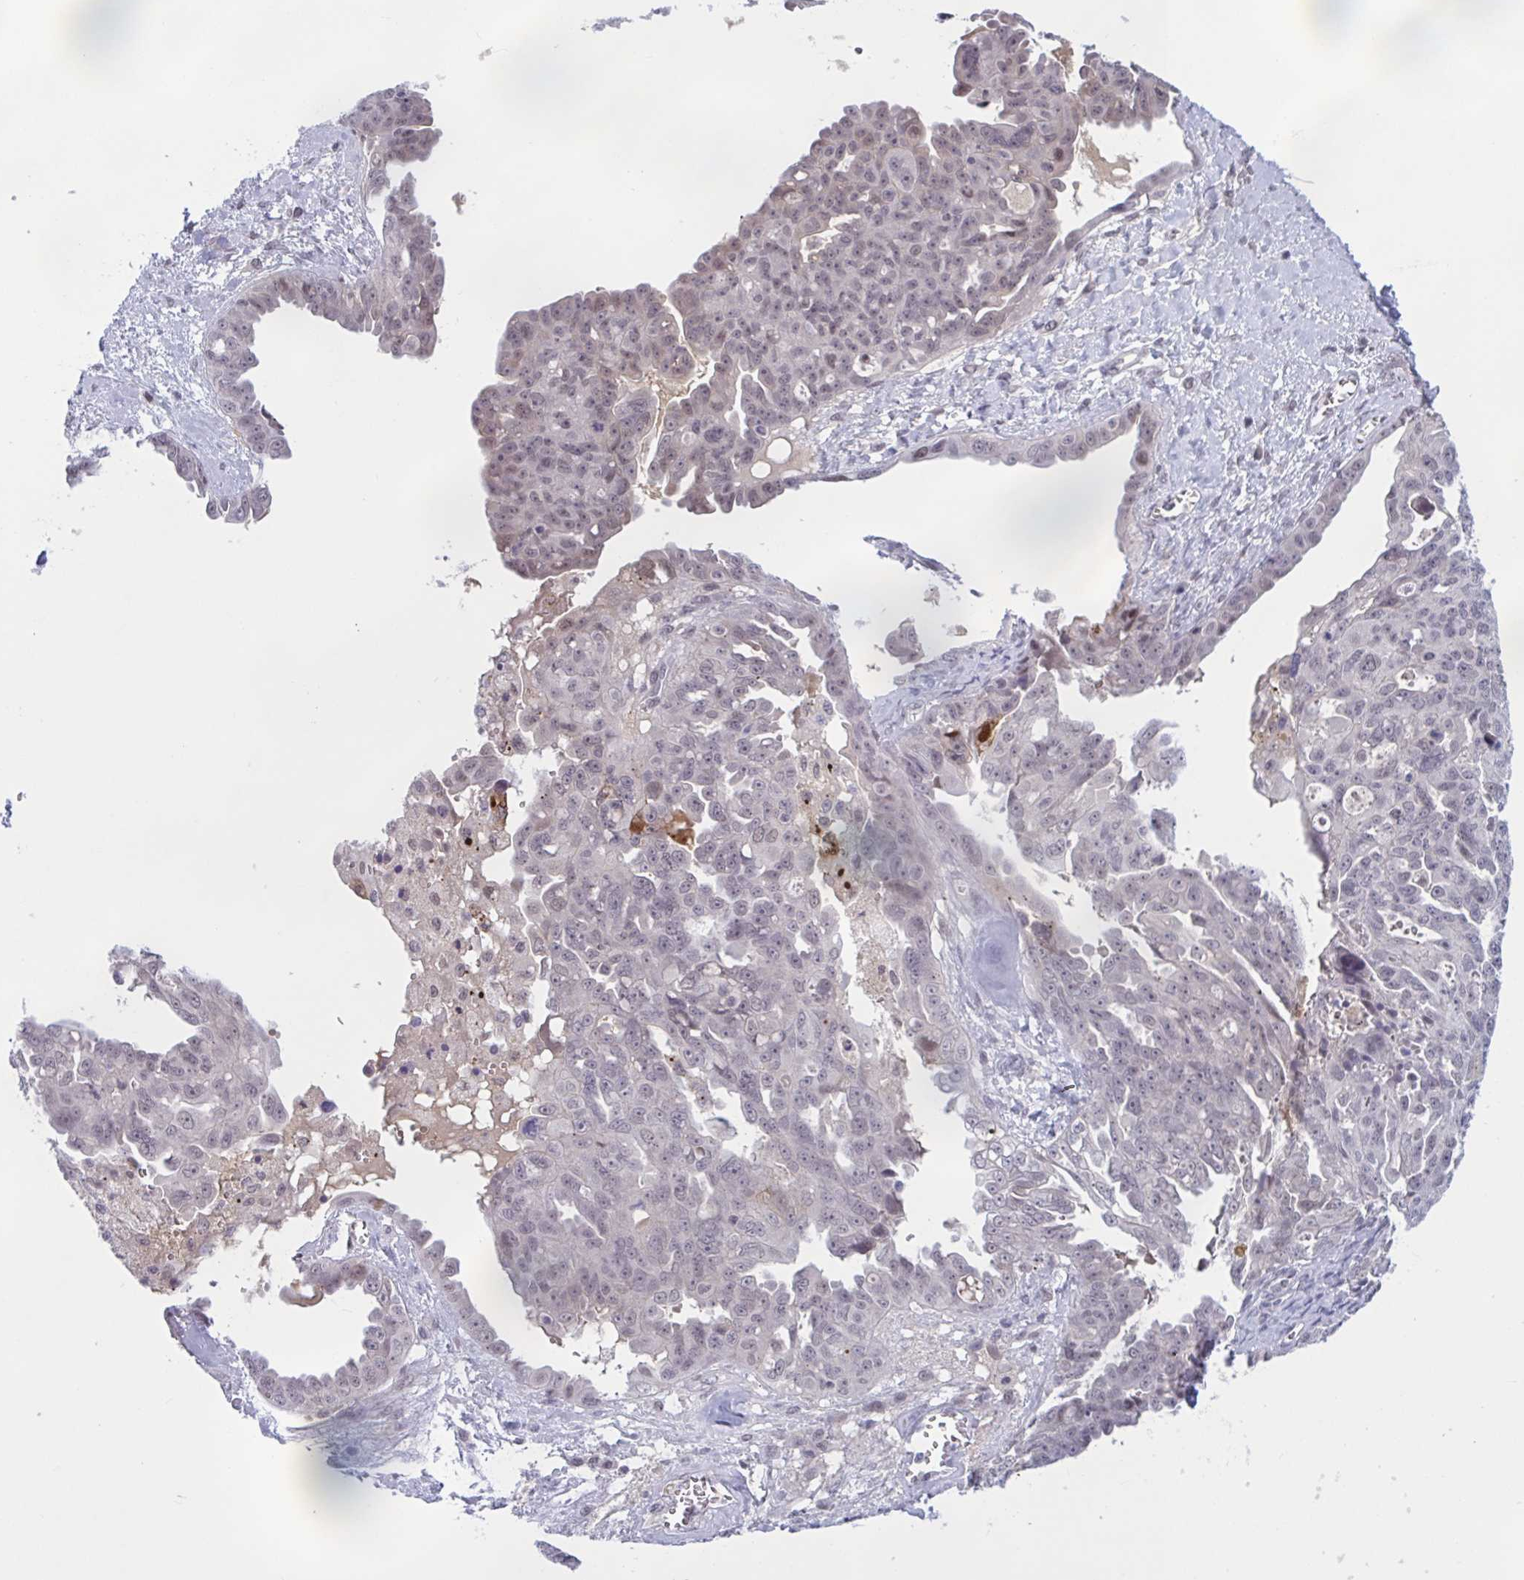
{"staining": {"intensity": "negative", "quantity": "none", "location": "none"}, "tissue": "ovarian cancer", "cell_type": "Tumor cells", "image_type": "cancer", "snomed": [{"axis": "morphology", "description": "Carcinoma, endometroid"}, {"axis": "topography", "description": "Ovary"}], "caption": "This micrograph is of endometroid carcinoma (ovarian) stained with immunohistochemistry (IHC) to label a protein in brown with the nuclei are counter-stained blue. There is no staining in tumor cells.", "gene": "TTC7B", "patient": {"sex": "female", "age": 70}}